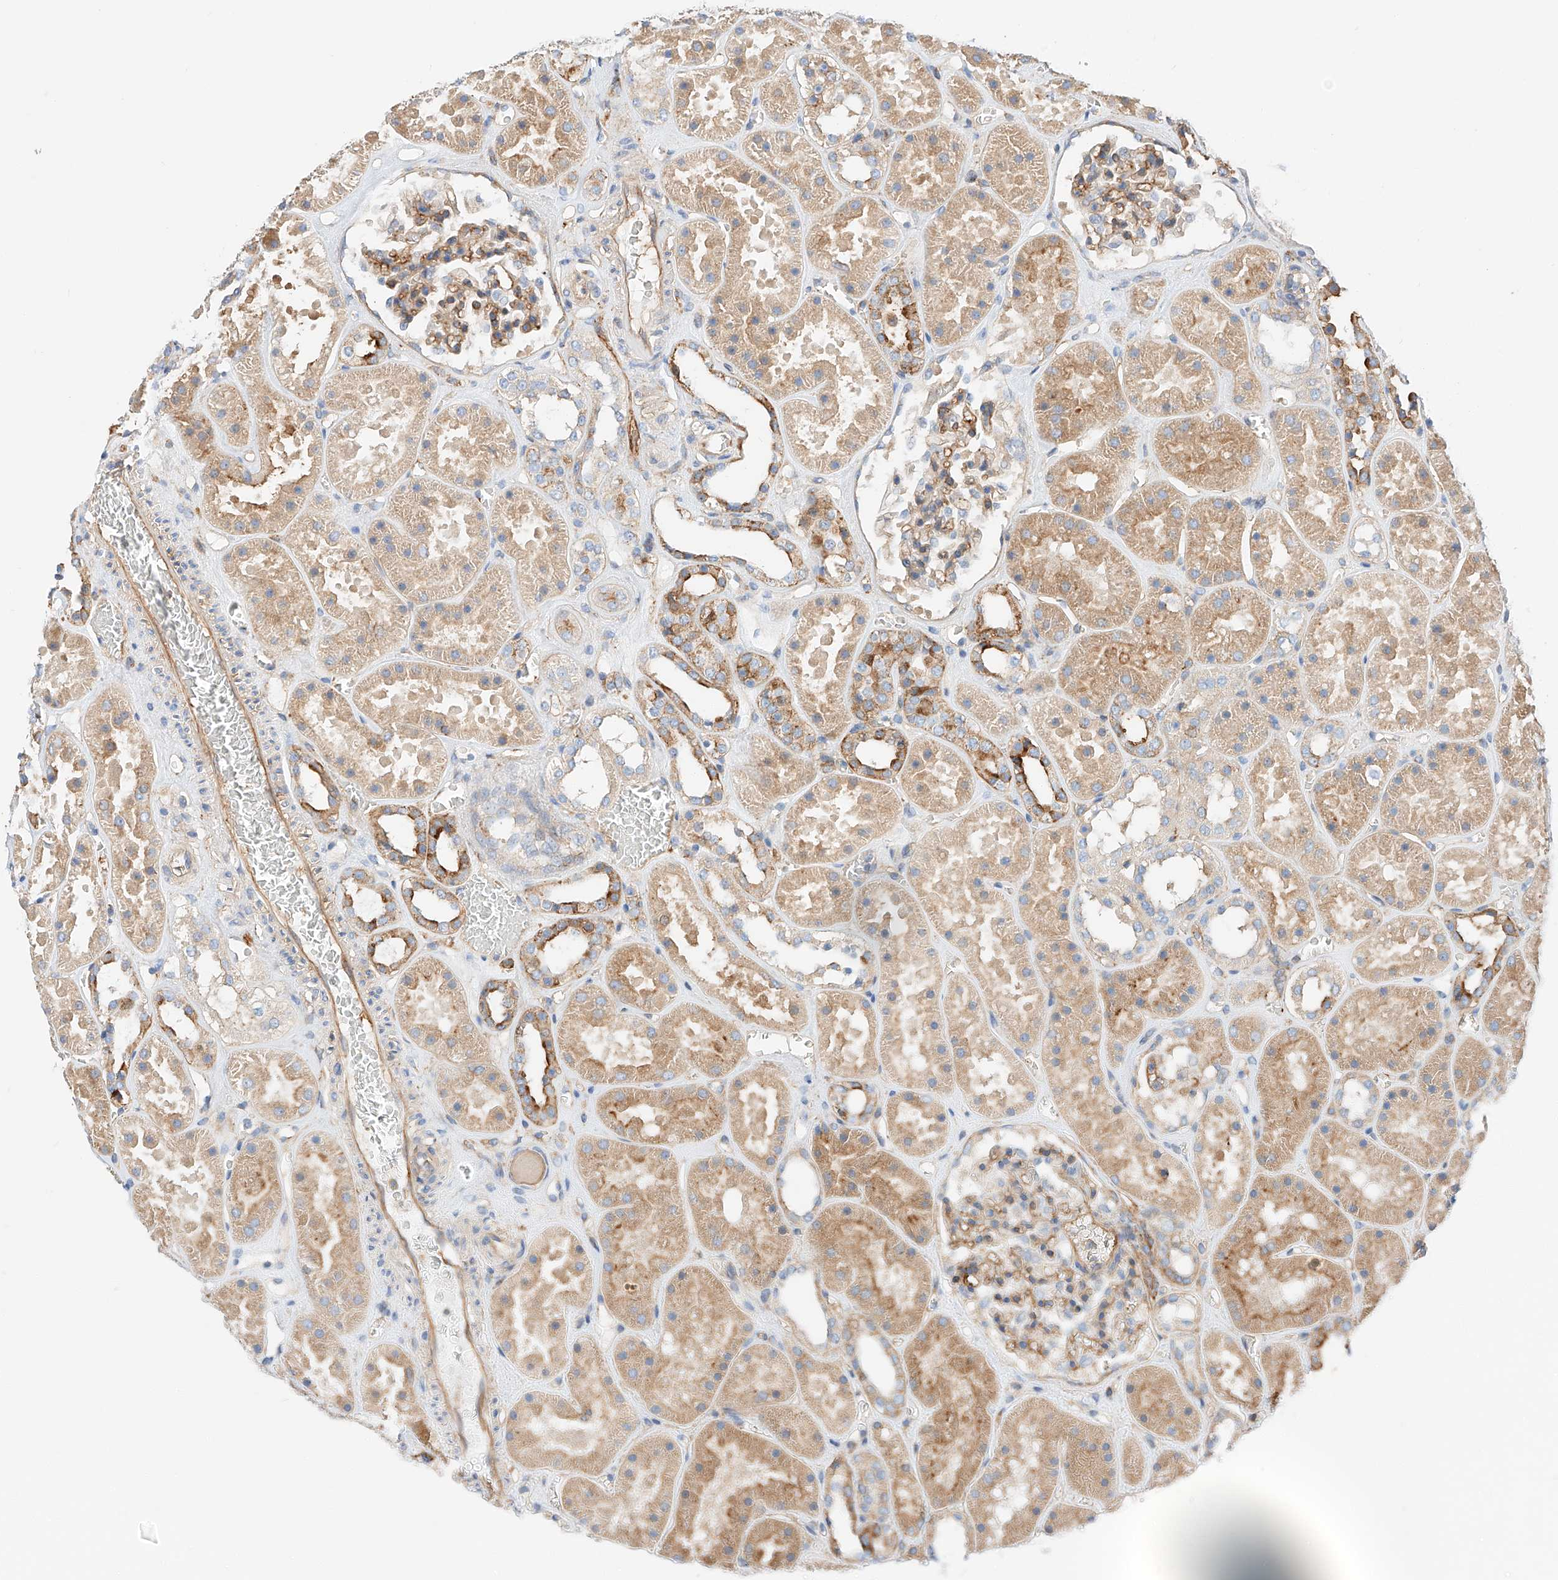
{"staining": {"intensity": "moderate", "quantity": ">75%", "location": "cytoplasmic/membranous"}, "tissue": "kidney", "cell_type": "Cells in glomeruli", "image_type": "normal", "snomed": [{"axis": "morphology", "description": "Normal tissue, NOS"}, {"axis": "topography", "description": "Kidney"}], "caption": "Immunohistochemistry (IHC) of unremarkable human kidney exhibits medium levels of moderate cytoplasmic/membranous positivity in about >75% of cells in glomeruli. Immunohistochemistry (IHC) stains the protein of interest in brown and the nuclei are stained blue.", "gene": "ENSG00000259132", "patient": {"sex": "female", "age": 41}}